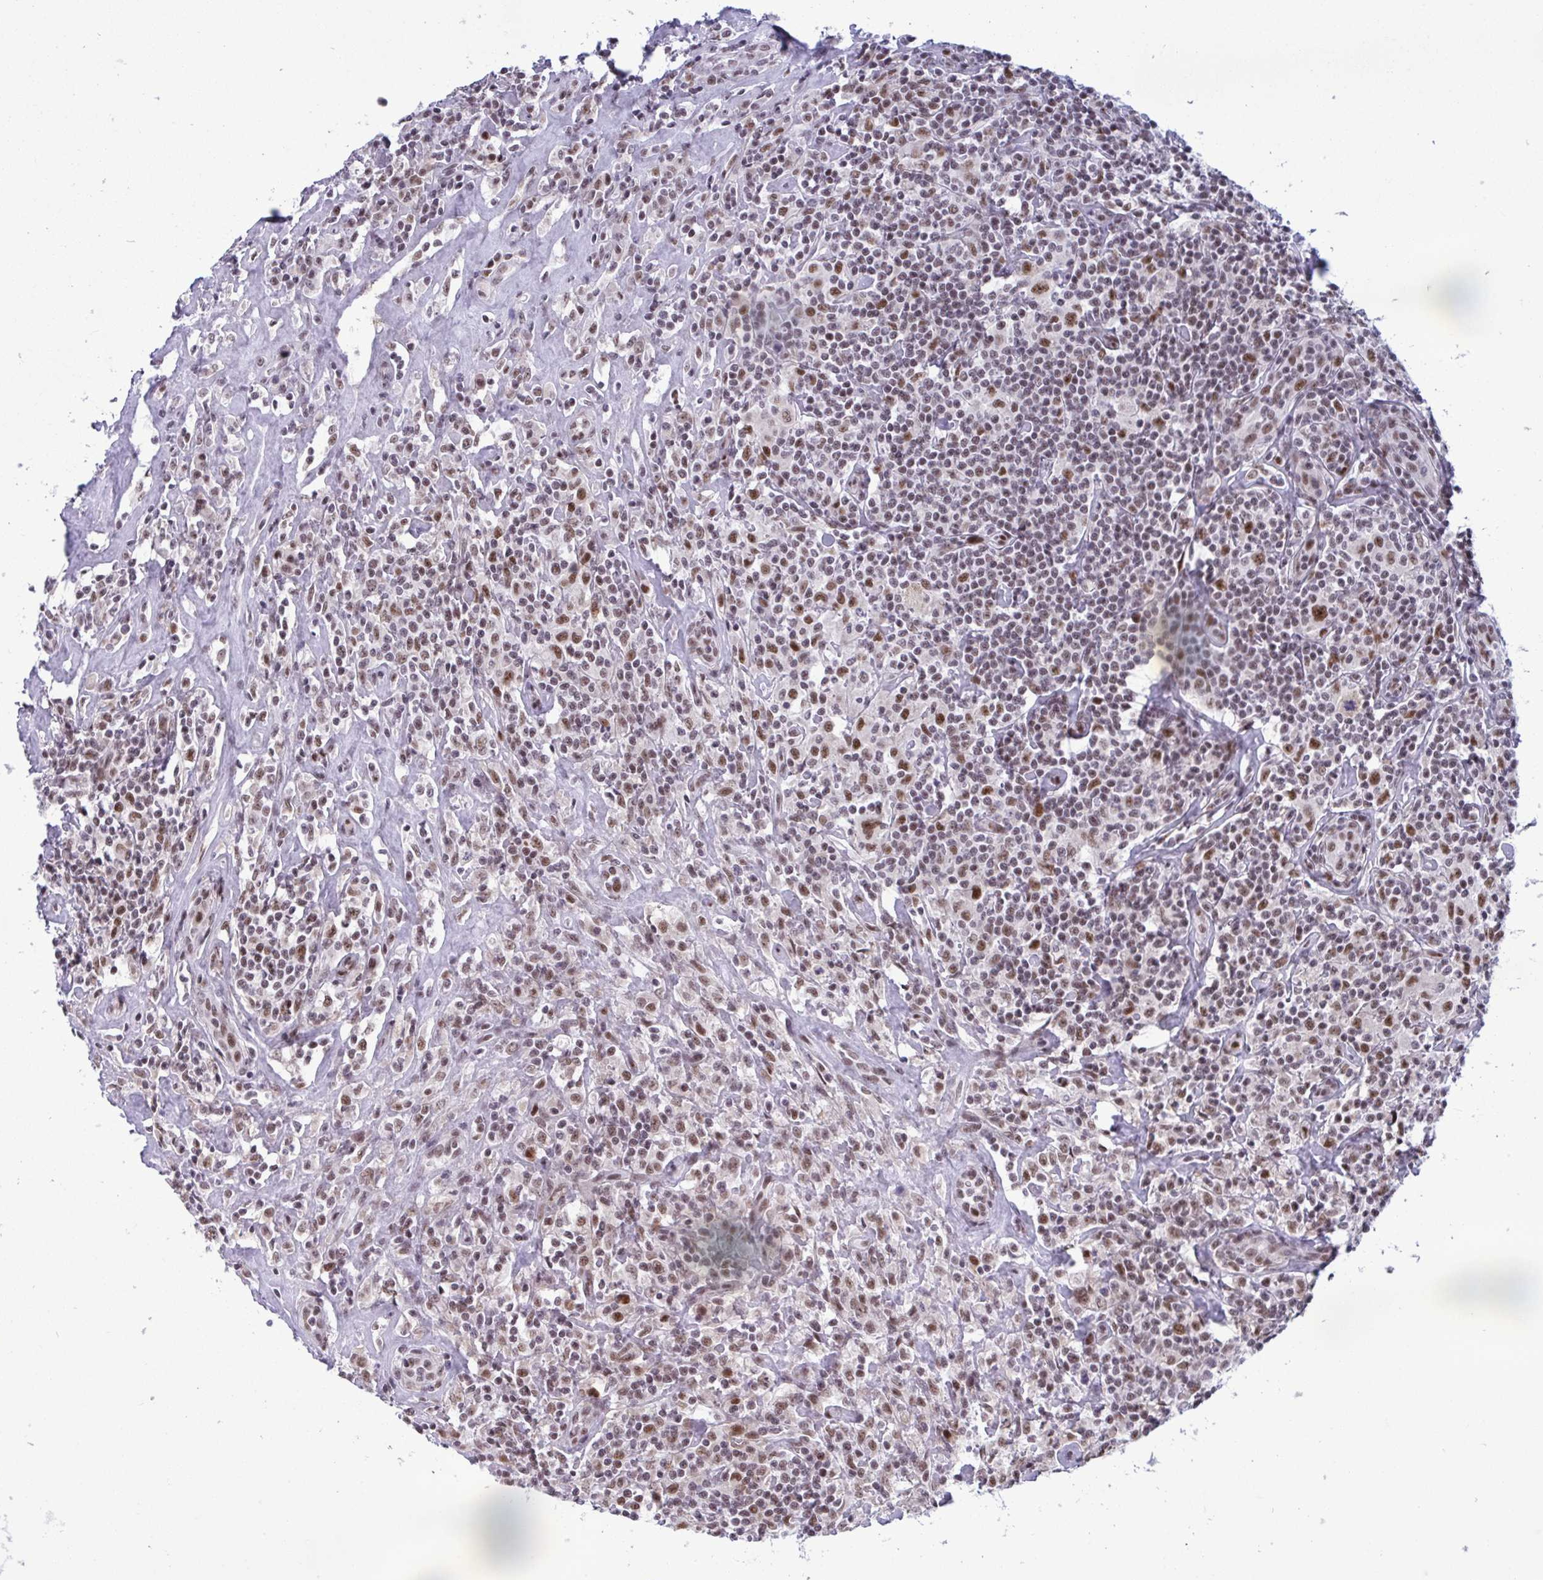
{"staining": {"intensity": "moderate", "quantity": ">75%", "location": "nuclear"}, "tissue": "lymphoma", "cell_type": "Tumor cells", "image_type": "cancer", "snomed": [{"axis": "morphology", "description": "Hodgkin's disease, NOS"}, {"axis": "morphology", "description": "Hodgkin's lymphoma, nodular sclerosis"}, {"axis": "topography", "description": "Lymph node"}], "caption": "A histopathology image of Hodgkin's lymphoma, nodular sclerosis stained for a protein reveals moderate nuclear brown staining in tumor cells. Ihc stains the protein in brown and the nuclei are stained blue.", "gene": "WBP11", "patient": {"sex": "female", "age": 10}}